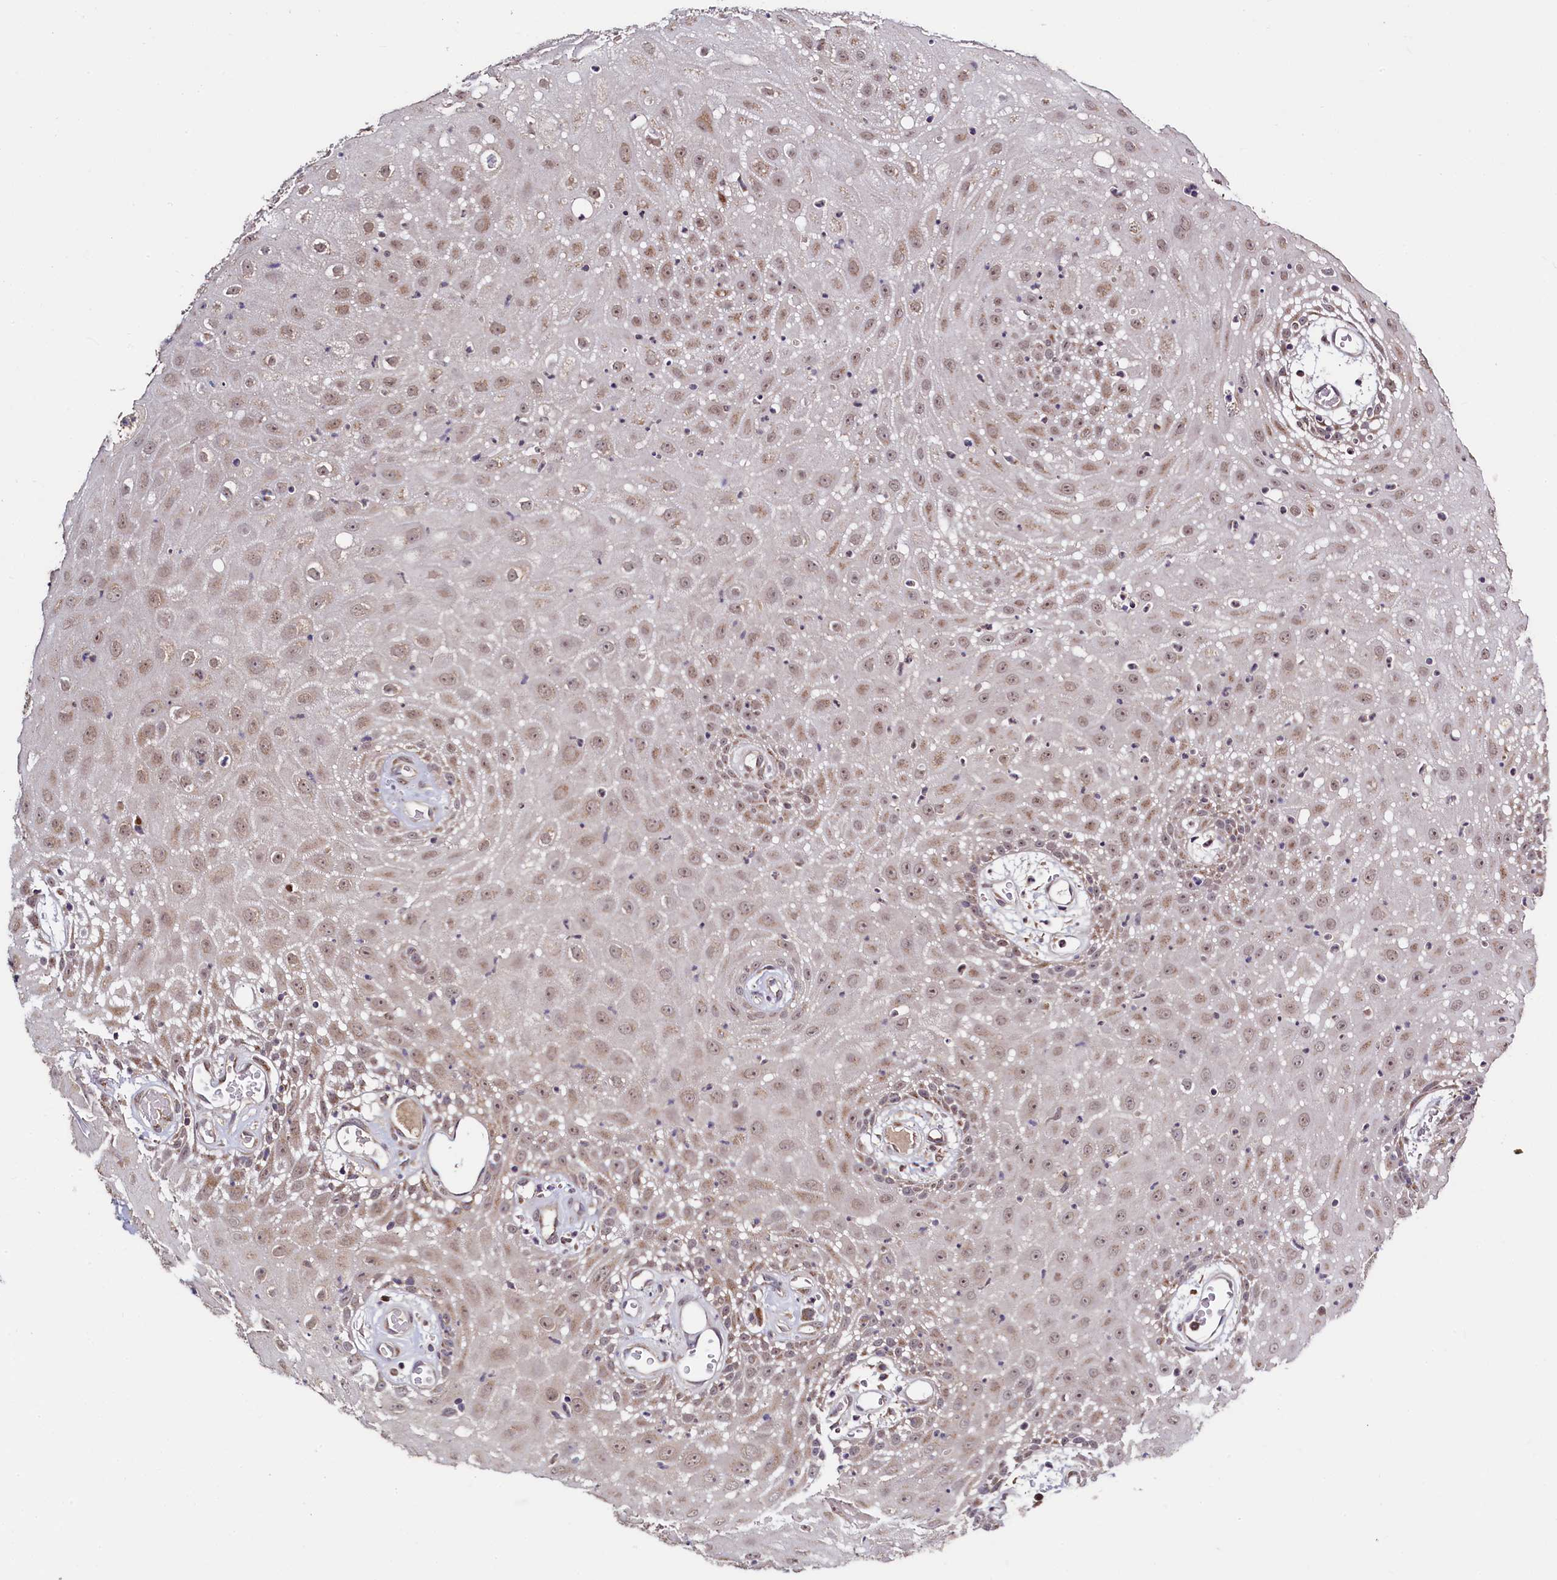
{"staining": {"intensity": "weak", "quantity": ">75%", "location": "cytoplasmic/membranous,nuclear"}, "tissue": "oral mucosa", "cell_type": "Squamous epithelial cells", "image_type": "normal", "snomed": [{"axis": "morphology", "description": "Normal tissue, NOS"}, {"axis": "topography", "description": "Skeletal muscle"}, {"axis": "topography", "description": "Oral tissue"}, {"axis": "topography", "description": "Salivary gland"}, {"axis": "topography", "description": "Peripheral nerve tissue"}], "caption": "Brown immunohistochemical staining in normal oral mucosa shows weak cytoplasmic/membranous,nuclear staining in approximately >75% of squamous epithelial cells.", "gene": "SEC24C", "patient": {"sex": "male", "age": 54}}